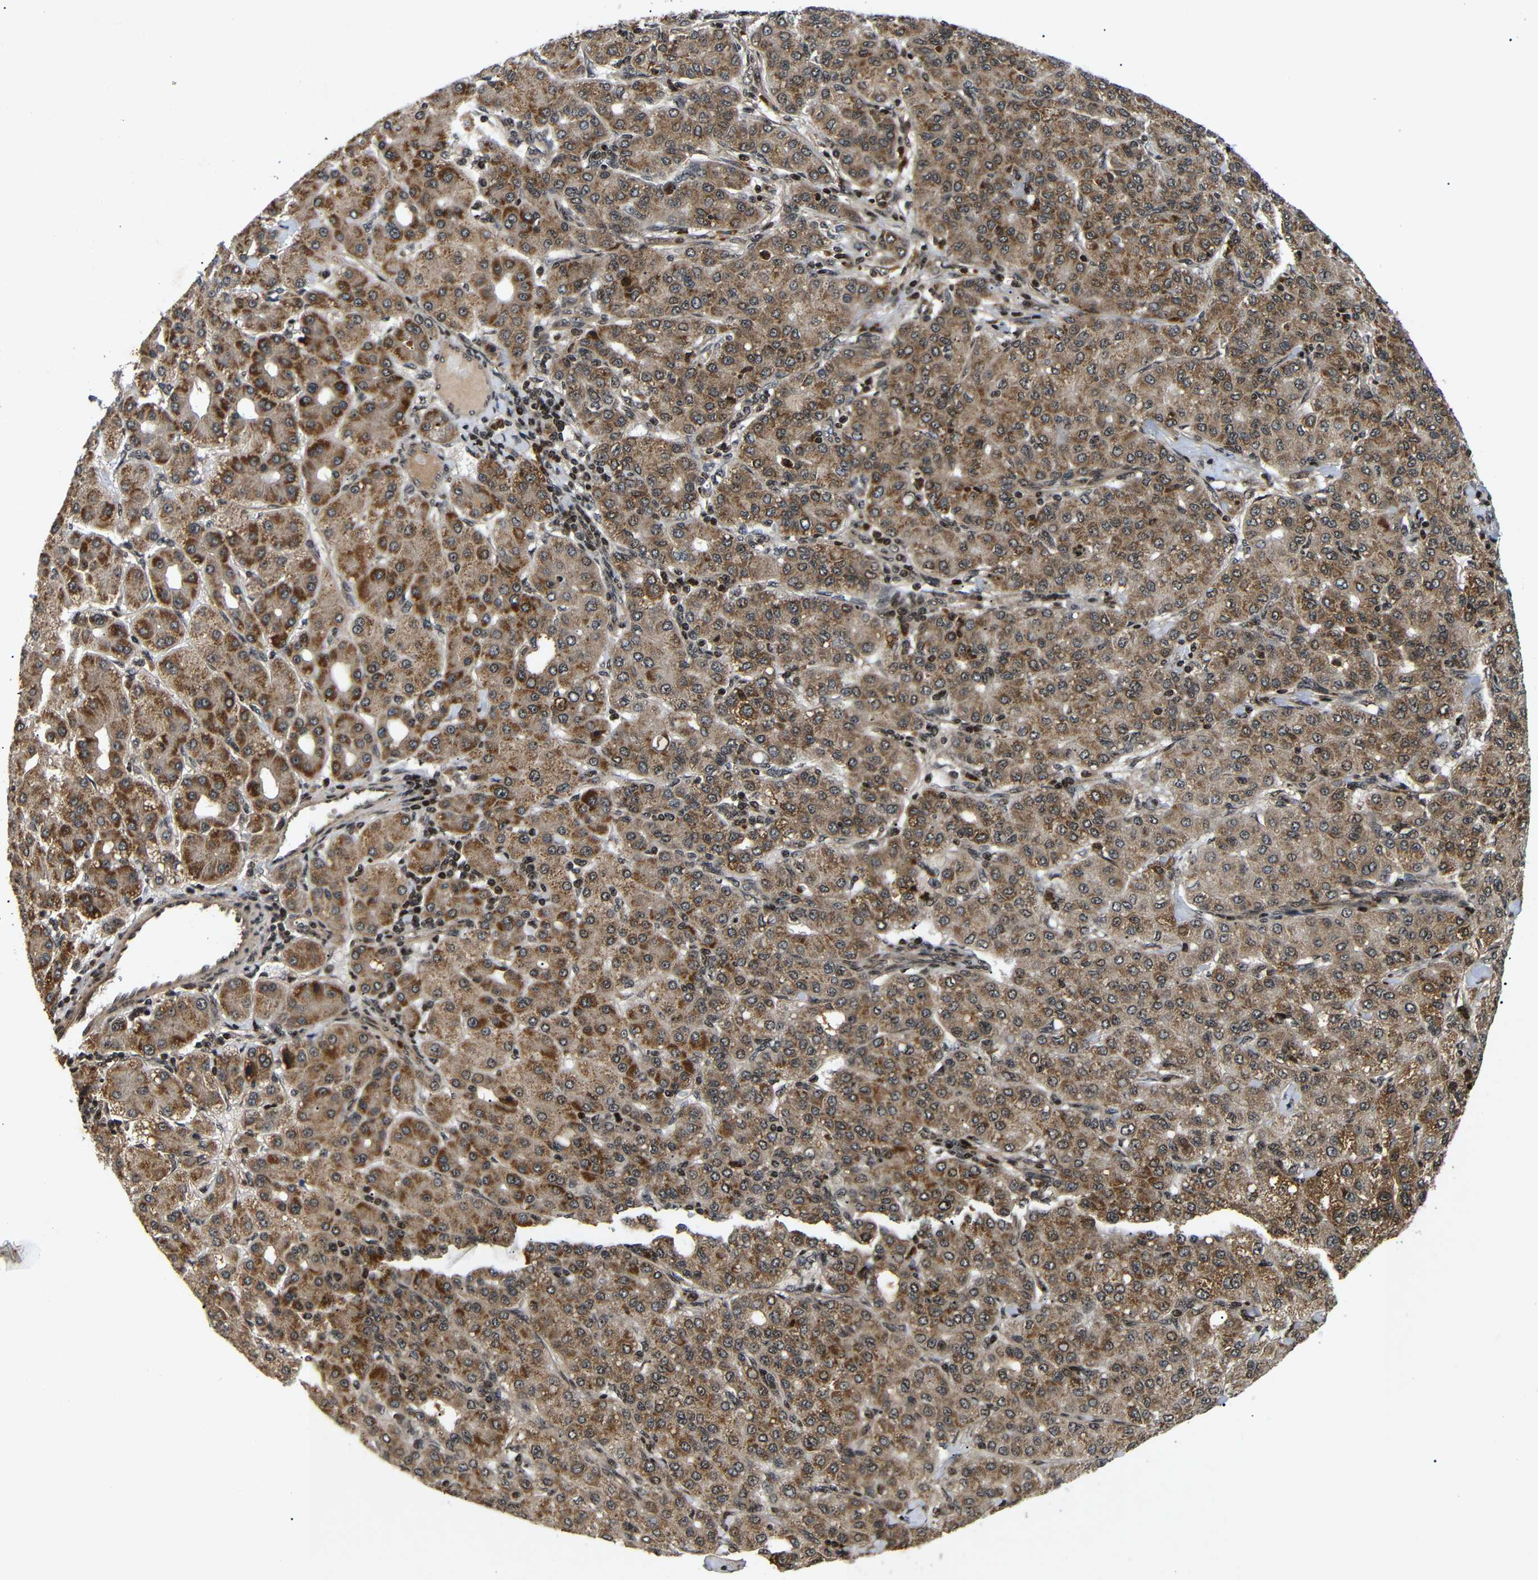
{"staining": {"intensity": "moderate", "quantity": ">75%", "location": "cytoplasmic/membranous"}, "tissue": "liver cancer", "cell_type": "Tumor cells", "image_type": "cancer", "snomed": [{"axis": "morphology", "description": "Carcinoma, Hepatocellular, NOS"}, {"axis": "topography", "description": "Liver"}], "caption": "Tumor cells show medium levels of moderate cytoplasmic/membranous expression in about >75% of cells in human liver hepatocellular carcinoma. The protein of interest is stained brown, and the nuclei are stained in blue (DAB IHC with brightfield microscopy, high magnification).", "gene": "KIF23", "patient": {"sex": "male", "age": 65}}